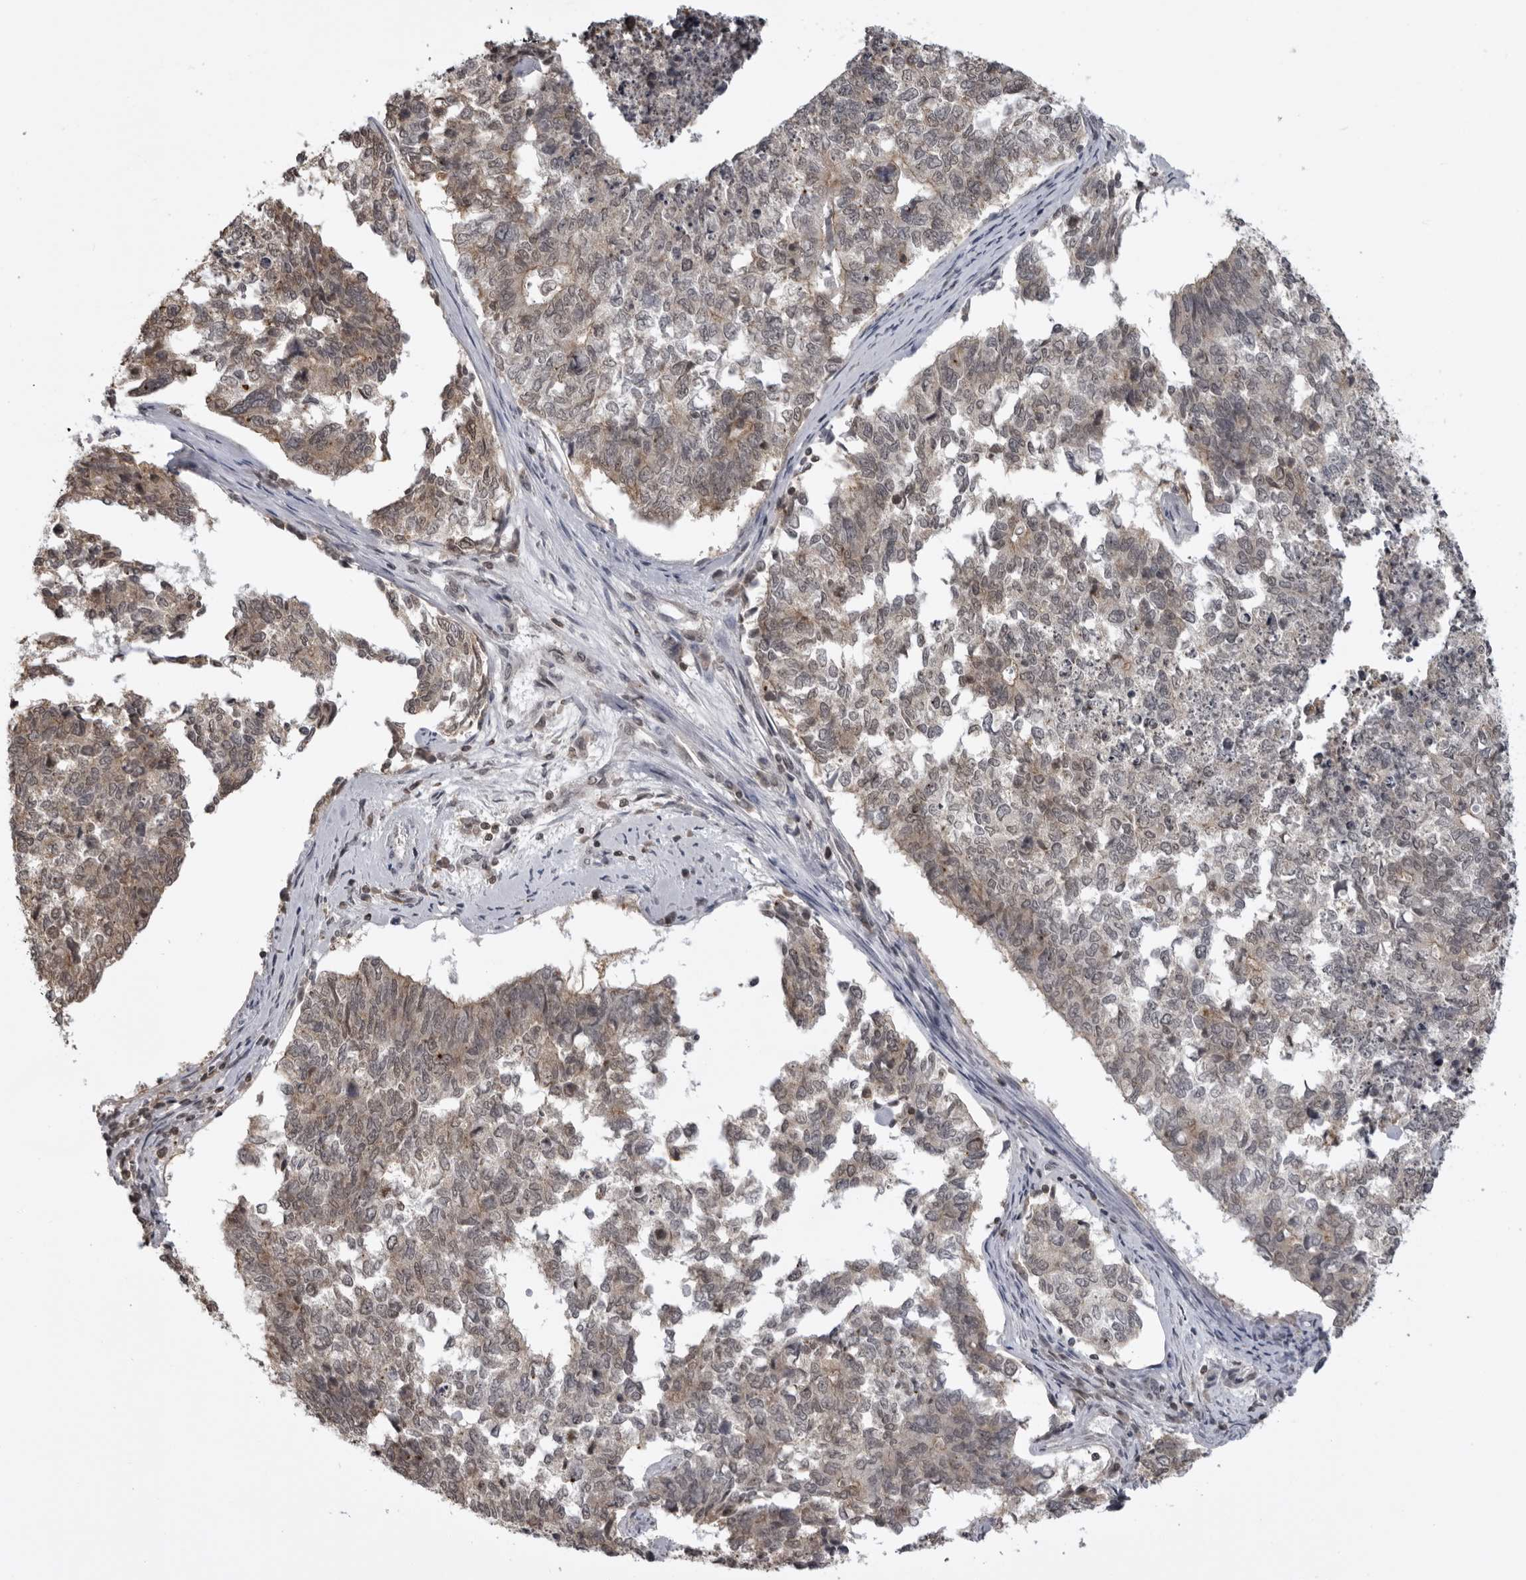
{"staining": {"intensity": "weak", "quantity": ">75%", "location": "cytoplasmic/membranous,nuclear"}, "tissue": "cervical cancer", "cell_type": "Tumor cells", "image_type": "cancer", "snomed": [{"axis": "morphology", "description": "Squamous cell carcinoma, NOS"}, {"axis": "topography", "description": "Cervix"}], "caption": "Human cervical cancer stained for a protein (brown) shows weak cytoplasmic/membranous and nuclear positive positivity in approximately >75% of tumor cells.", "gene": "PDCL3", "patient": {"sex": "female", "age": 63}}